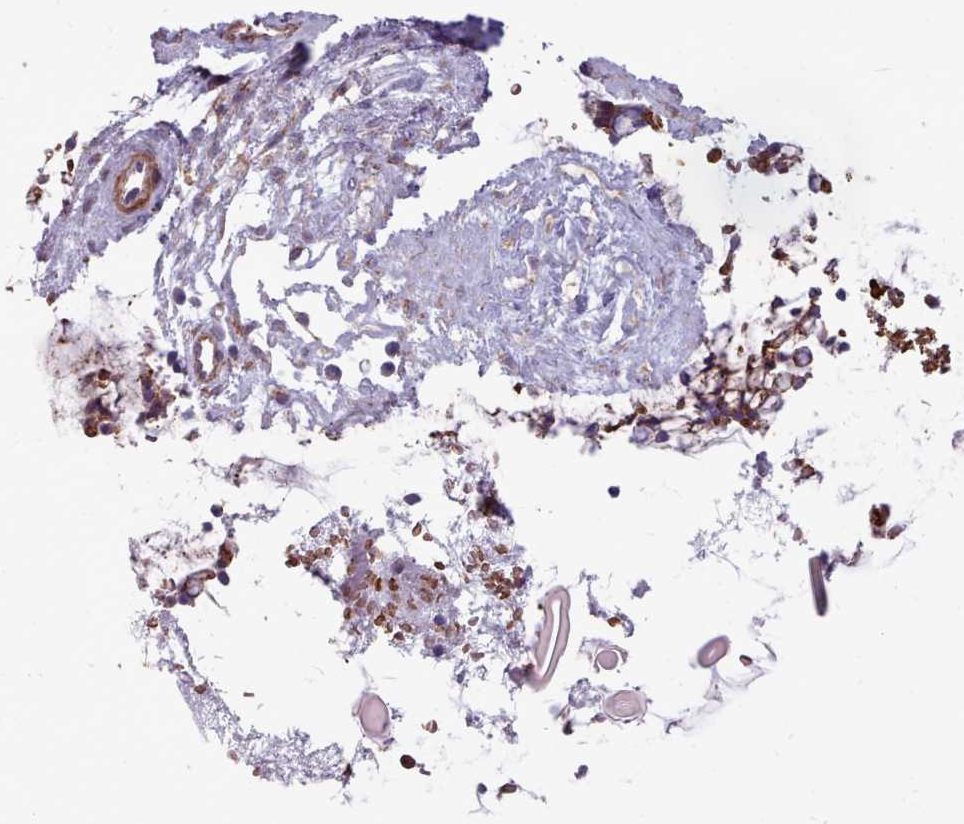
{"staining": {"intensity": "moderate", "quantity": ">75%", "location": "cytoplasmic/membranous"}, "tissue": "nasopharynx", "cell_type": "Respiratory epithelial cells", "image_type": "normal", "snomed": [{"axis": "morphology", "description": "Normal tissue, NOS"}, {"axis": "topography", "description": "Nasopharynx"}], "caption": "The histopathology image reveals a brown stain indicating the presence of a protein in the cytoplasmic/membranous of respiratory epithelial cells in nasopharynx.", "gene": "PACSIN3", "patient": {"sex": "male", "age": 64}}